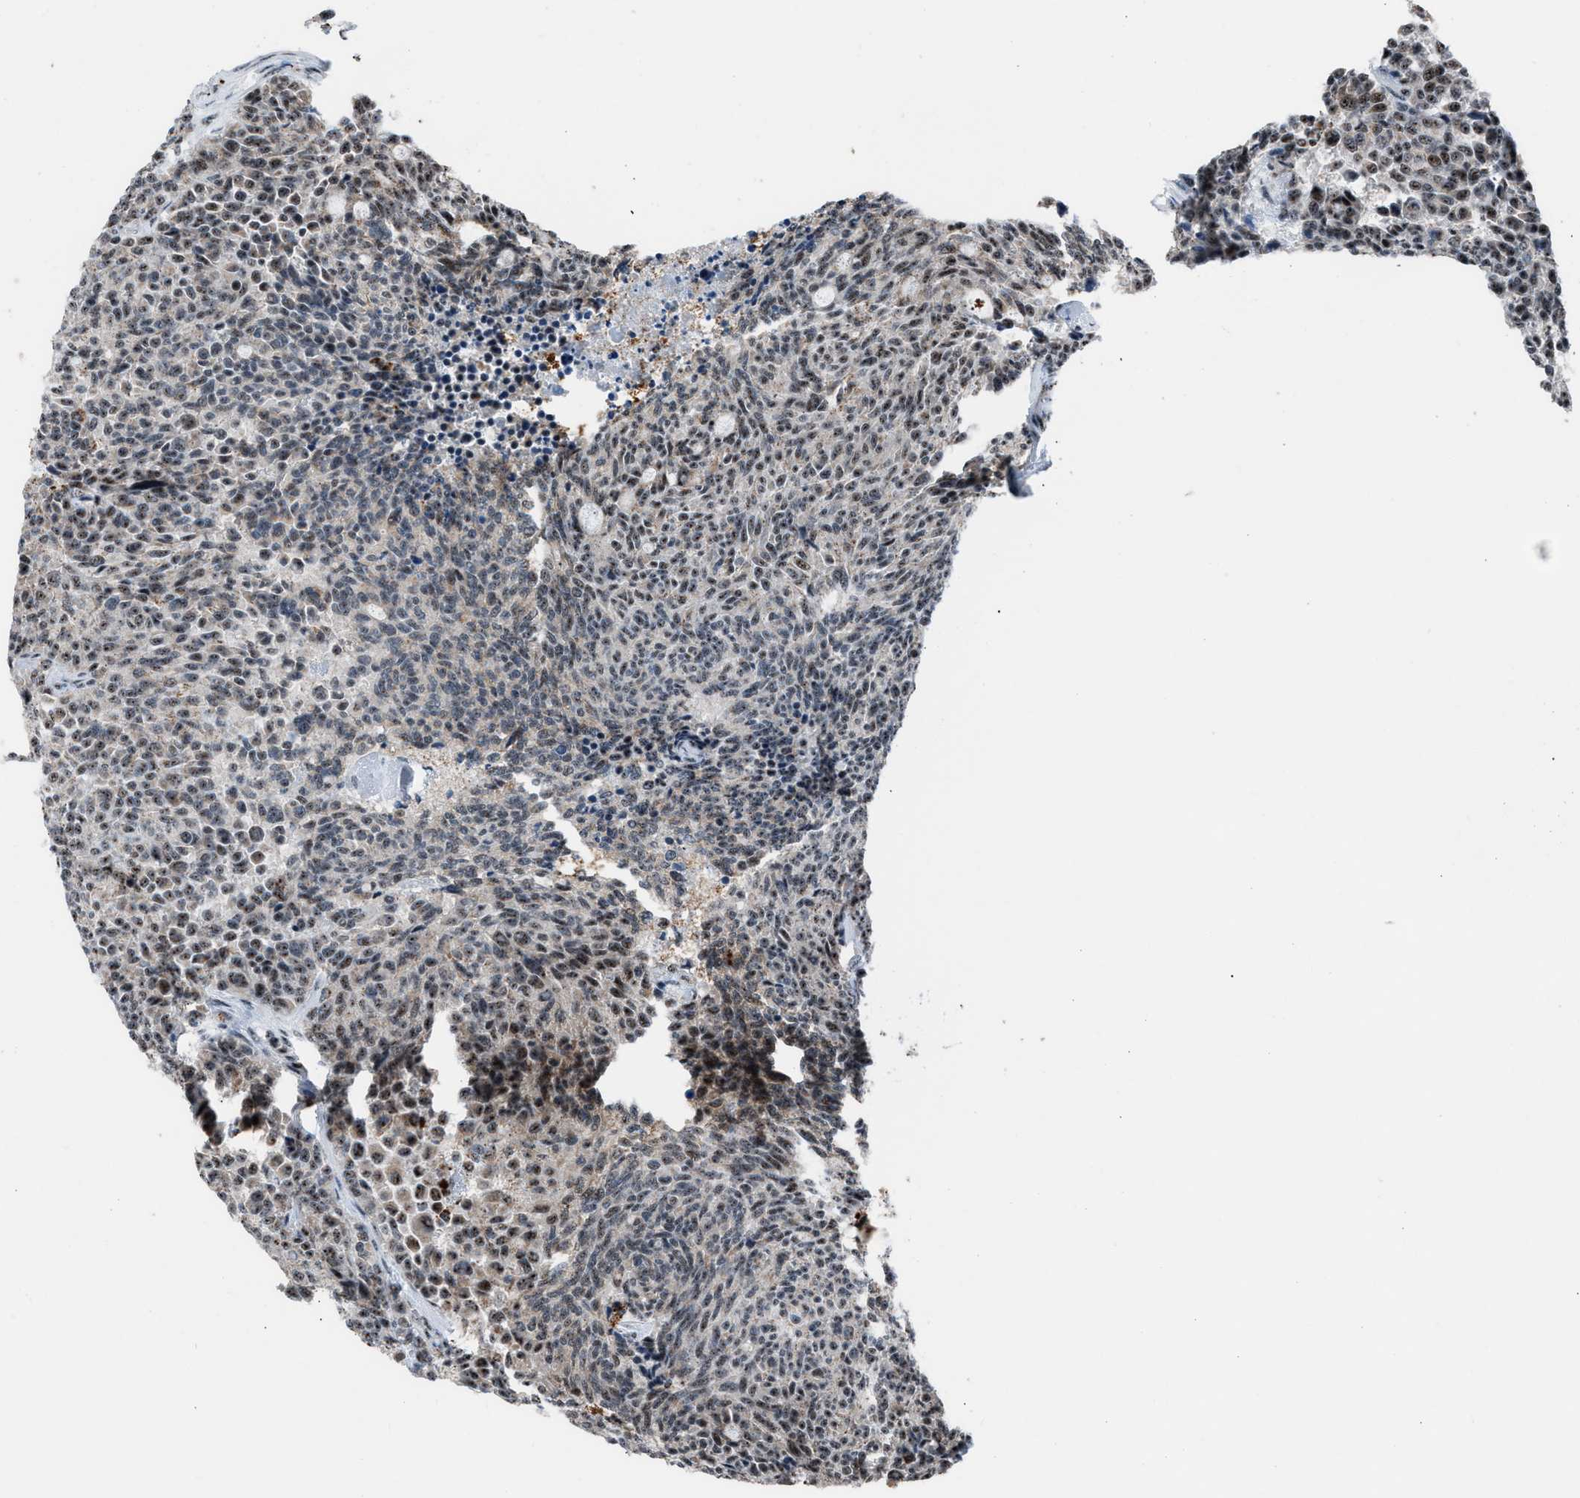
{"staining": {"intensity": "weak", "quantity": "25%-75%", "location": "nuclear"}, "tissue": "carcinoid", "cell_type": "Tumor cells", "image_type": "cancer", "snomed": [{"axis": "morphology", "description": "Carcinoid, malignant, NOS"}, {"axis": "topography", "description": "Pancreas"}], "caption": "The immunohistochemical stain labels weak nuclear expression in tumor cells of carcinoid tissue.", "gene": "CENPP", "patient": {"sex": "female", "age": 54}}